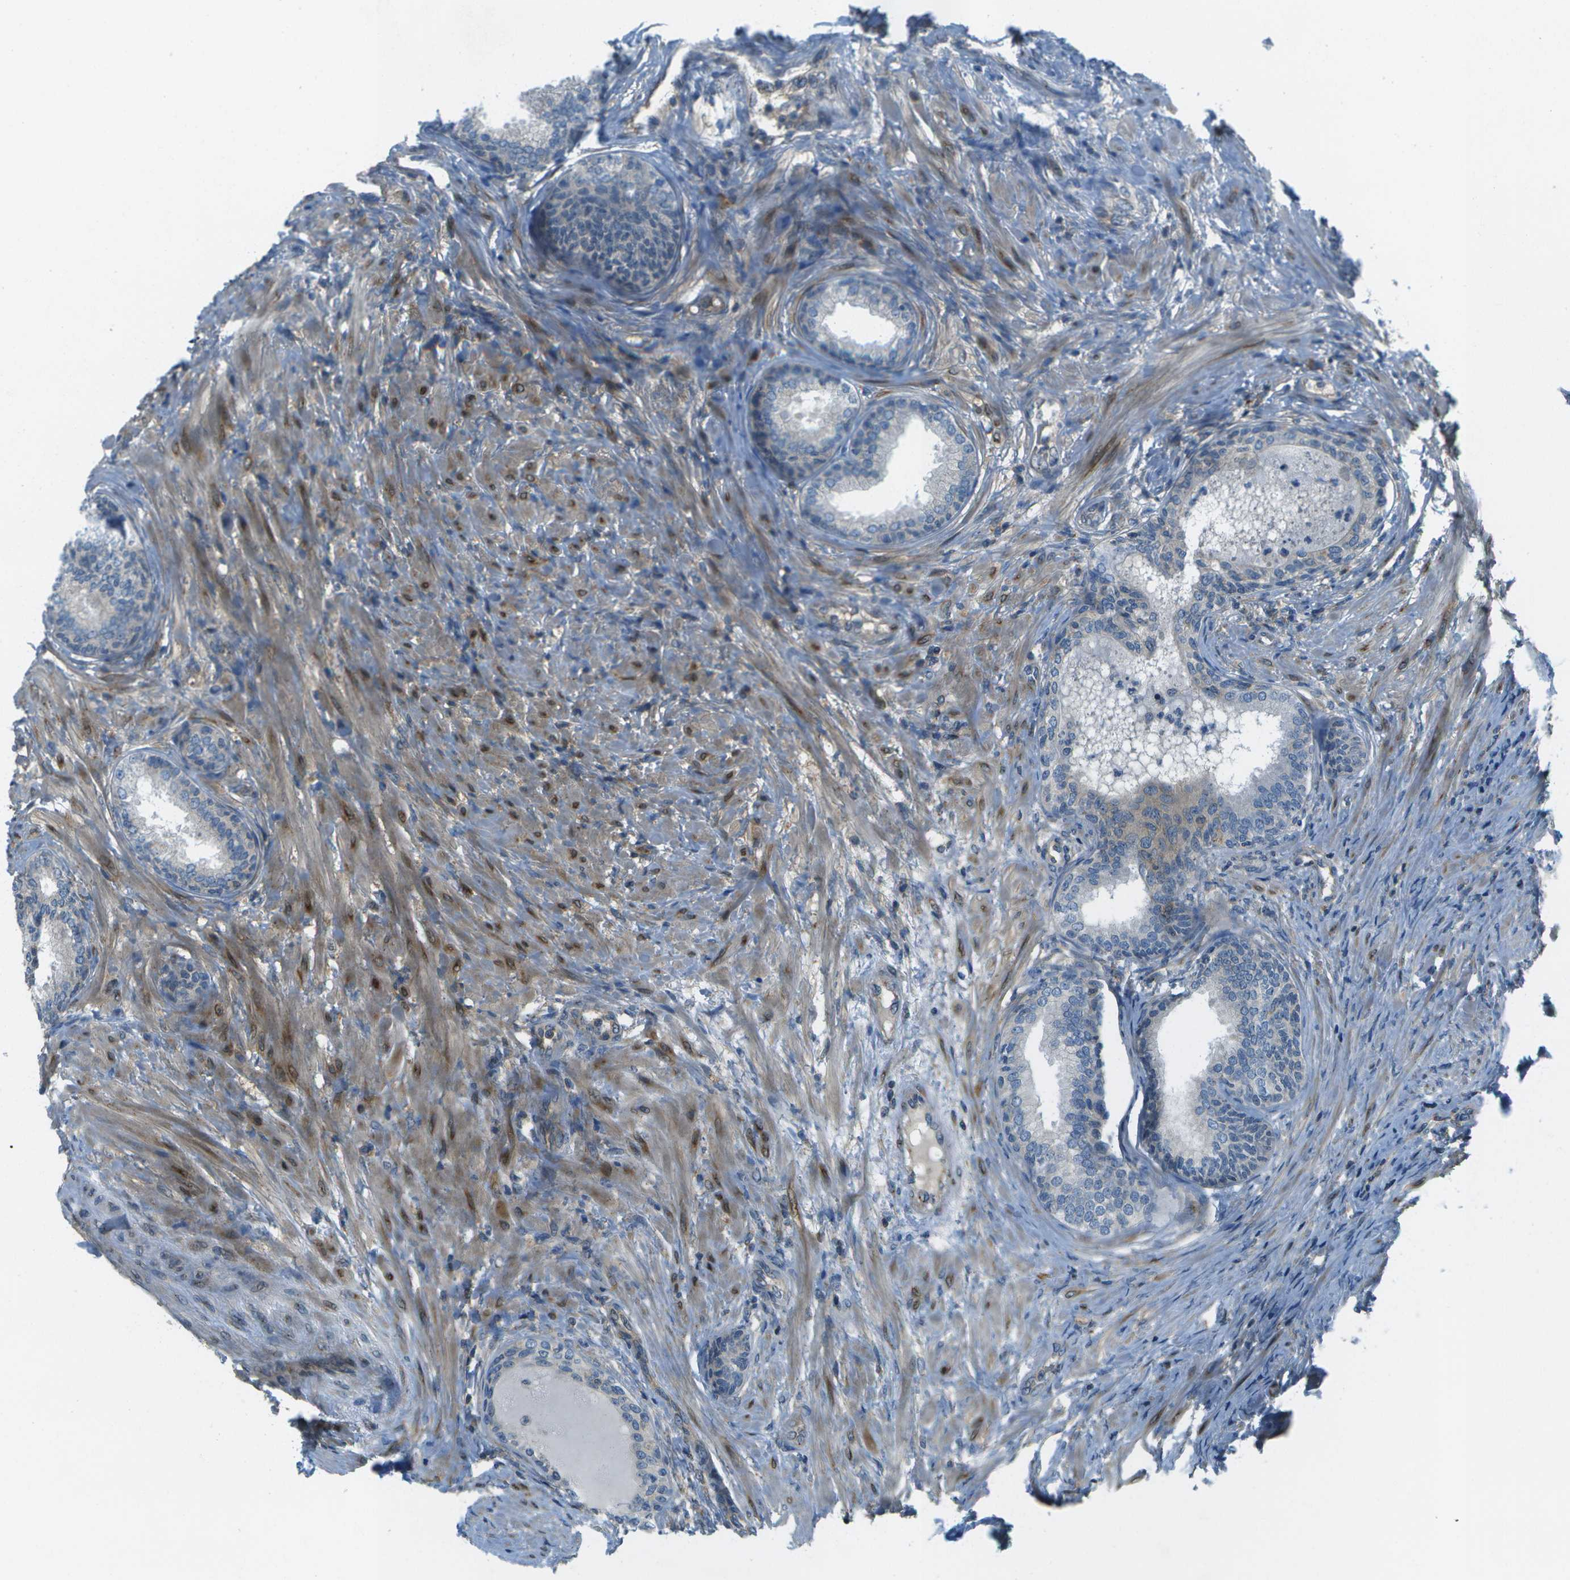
{"staining": {"intensity": "negative", "quantity": "none", "location": "none"}, "tissue": "prostate", "cell_type": "Glandular cells", "image_type": "normal", "snomed": [{"axis": "morphology", "description": "Normal tissue, NOS"}, {"axis": "topography", "description": "Prostate"}], "caption": "This is a photomicrograph of immunohistochemistry (IHC) staining of unremarkable prostate, which shows no positivity in glandular cells. (DAB immunohistochemistry (IHC), high magnification).", "gene": "CTIF", "patient": {"sex": "male", "age": 76}}